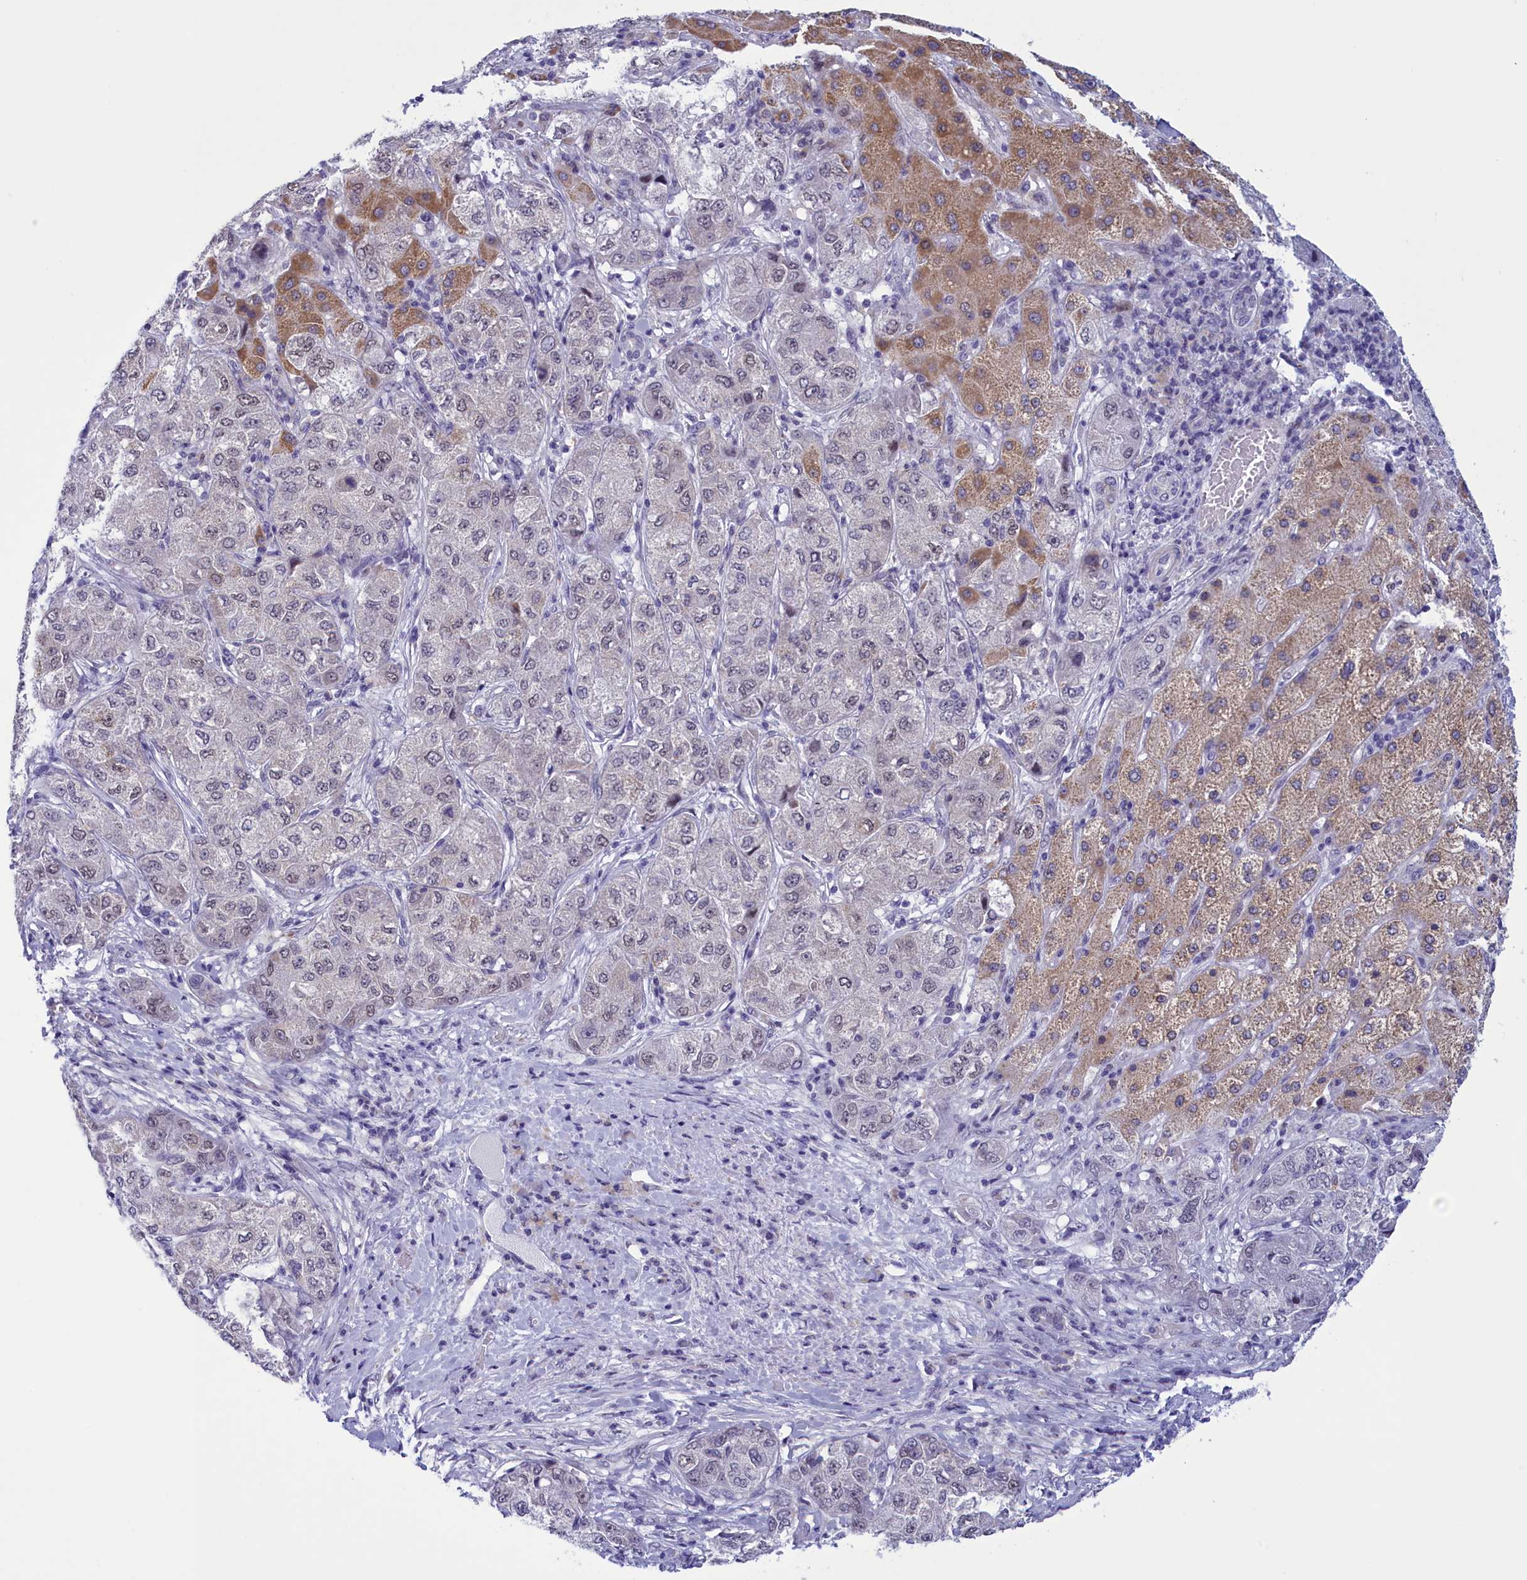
{"staining": {"intensity": "moderate", "quantity": "<25%", "location": "cytoplasmic/membranous,nuclear"}, "tissue": "liver cancer", "cell_type": "Tumor cells", "image_type": "cancer", "snomed": [{"axis": "morphology", "description": "Carcinoma, Hepatocellular, NOS"}, {"axis": "topography", "description": "Liver"}], "caption": "The histopathology image reveals a brown stain indicating the presence of a protein in the cytoplasmic/membranous and nuclear of tumor cells in hepatocellular carcinoma (liver). The staining is performed using DAB (3,3'-diaminobenzidine) brown chromogen to label protein expression. The nuclei are counter-stained blue using hematoxylin.", "gene": "ELOA2", "patient": {"sex": "male", "age": 80}}